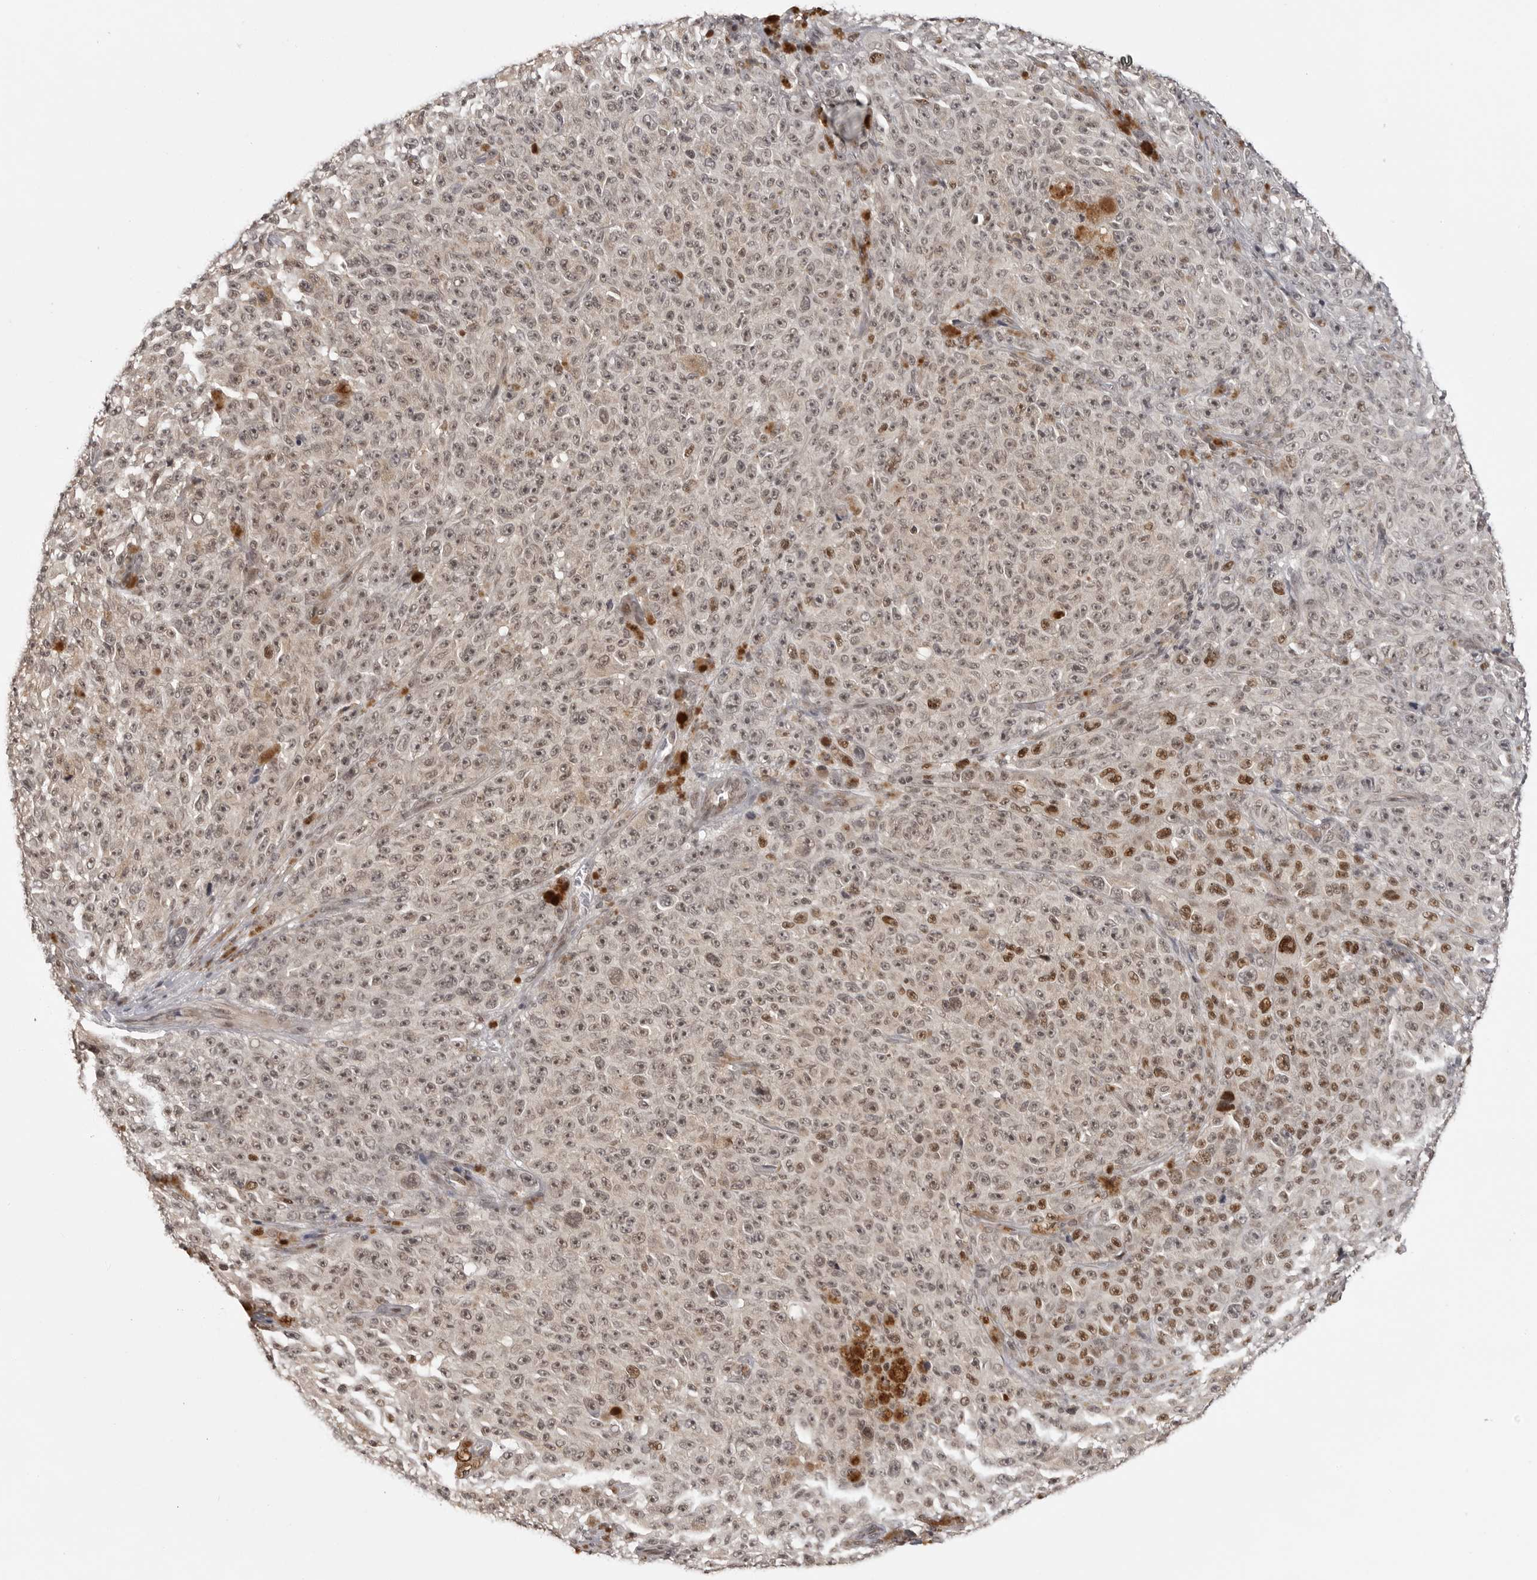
{"staining": {"intensity": "weak", "quantity": ">75%", "location": "cytoplasmic/membranous,nuclear"}, "tissue": "melanoma", "cell_type": "Tumor cells", "image_type": "cancer", "snomed": [{"axis": "morphology", "description": "Malignant melanoma, NOS"}, {"axis": "topography", "description": "Skin"}], "caption": "Brown immunohistochemical staining in malignant melanoma reveals weak cytoplasmic/membranous and nuclear positivity in about >75% of tumor cells.", "gene": "PEG3", "patient": {"sex": "female", "age": 82}}